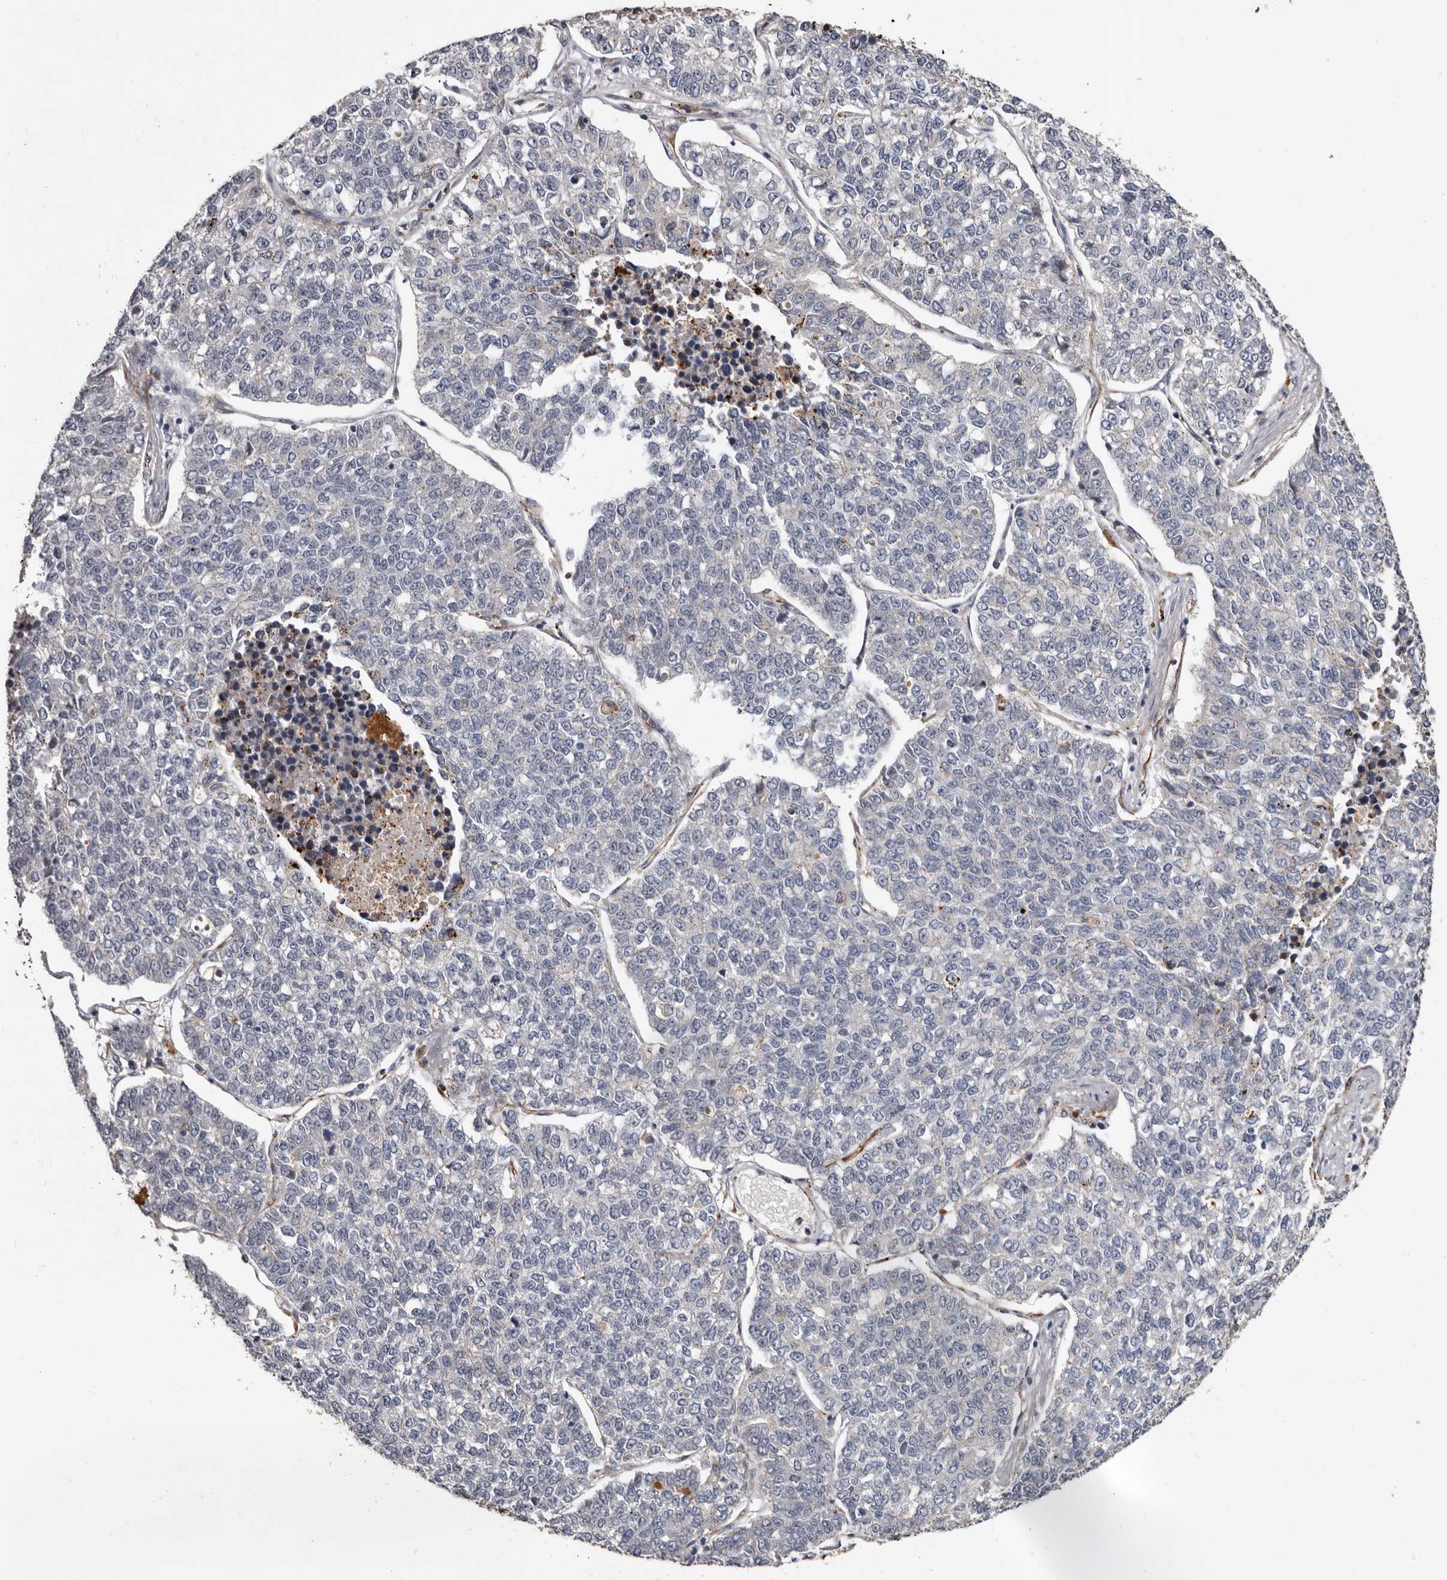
{"staining": {"intensity": "negative", "quantity": "none", "location": "none"}, "tissue": "lung cancer", "cell_type": "Tumor cells", "image_type": "cancer", "snomed": [{"axis": "morphology", "description": "Adenocarcinoma, NOS"}, {"axis": "topography", "description": "Lung"}], "caption": "Immunohistochemical staining of adenocarcinoma (lung) exhibits no significant positivity in tumor cells. Nuclei are stained in blue.", "gene": "BRAT1", "patient": {"sex": "male", "age": 49}}